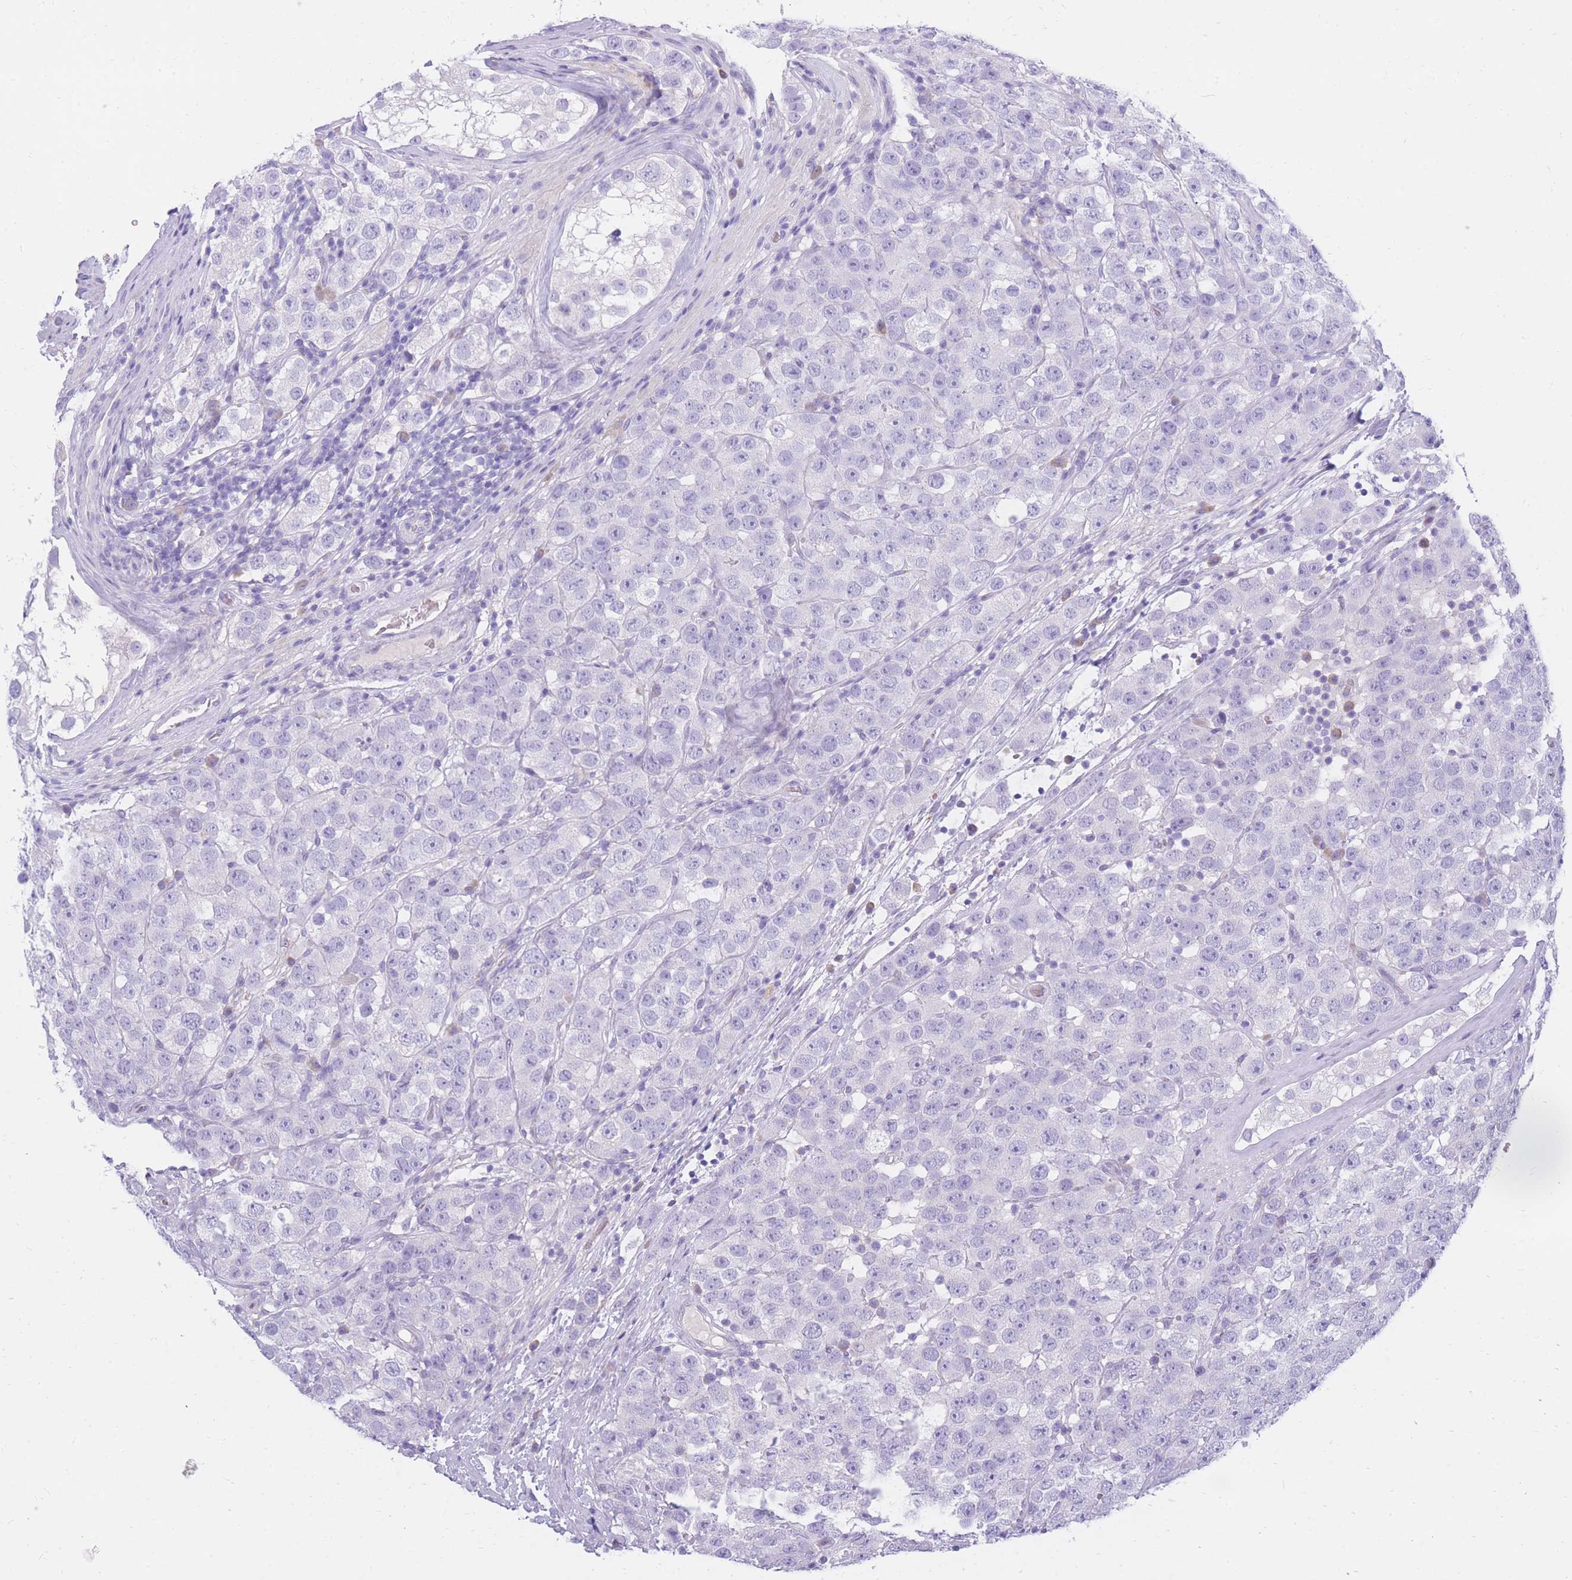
{"staining": {"intensity": "negative", "quantity": "none", "location": "none"}, "tissue": "testis cancer", "cell_type": "Tumor cells", "image_type": "cancer", "snomed": [{"axis": "morphology", "description": "Seminoma, NOS"}, {"axis": "topography", "description": "Testis"}], "caption": "Image shows no significant protein staining in tumor cells of testis seminoma. (DAB (3,3'-diaminobenzidine) immunohistochemistry (IHC) with hematoxylin counter stain).", "gene": "TPSD1", "patient": {"sex": "male", "age": 28}}